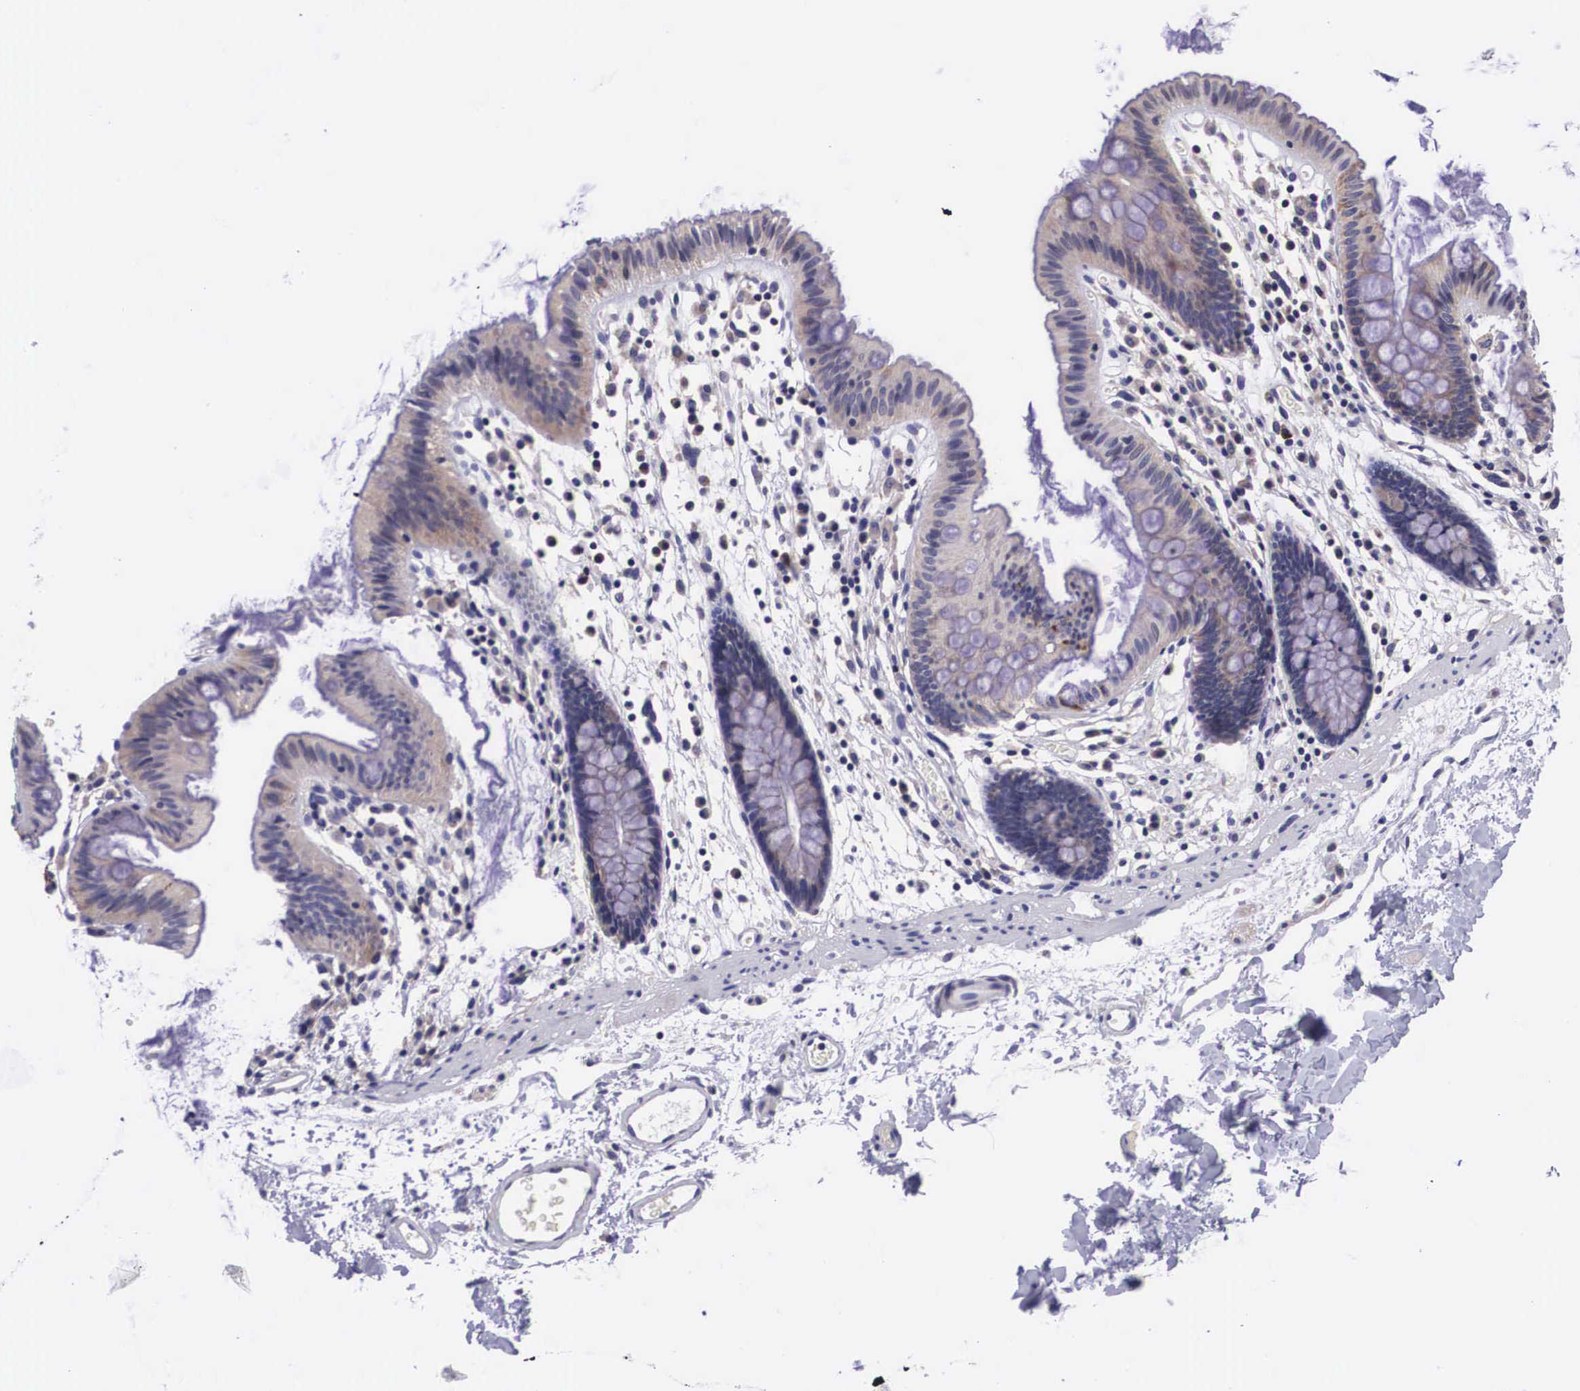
{"staining": {"intensity": "negative", "quantity": "none", "location": "none"}, "tissue": "colon", "cell_type": "Endothelial cells", "image_type": "normal", "snomed": [{"axis": "morphology", "description": "Normal tissue, NOS"}, {"axis": "topography", "description": "Colon"}], "caption": "This is a photomicrograph of immunohistochemistry (IHC) staining of unremarkable colon, which shows no expression in endothelial cells.", "gene": "ARG2", "patient": {"sex": "male", "age": 54}}